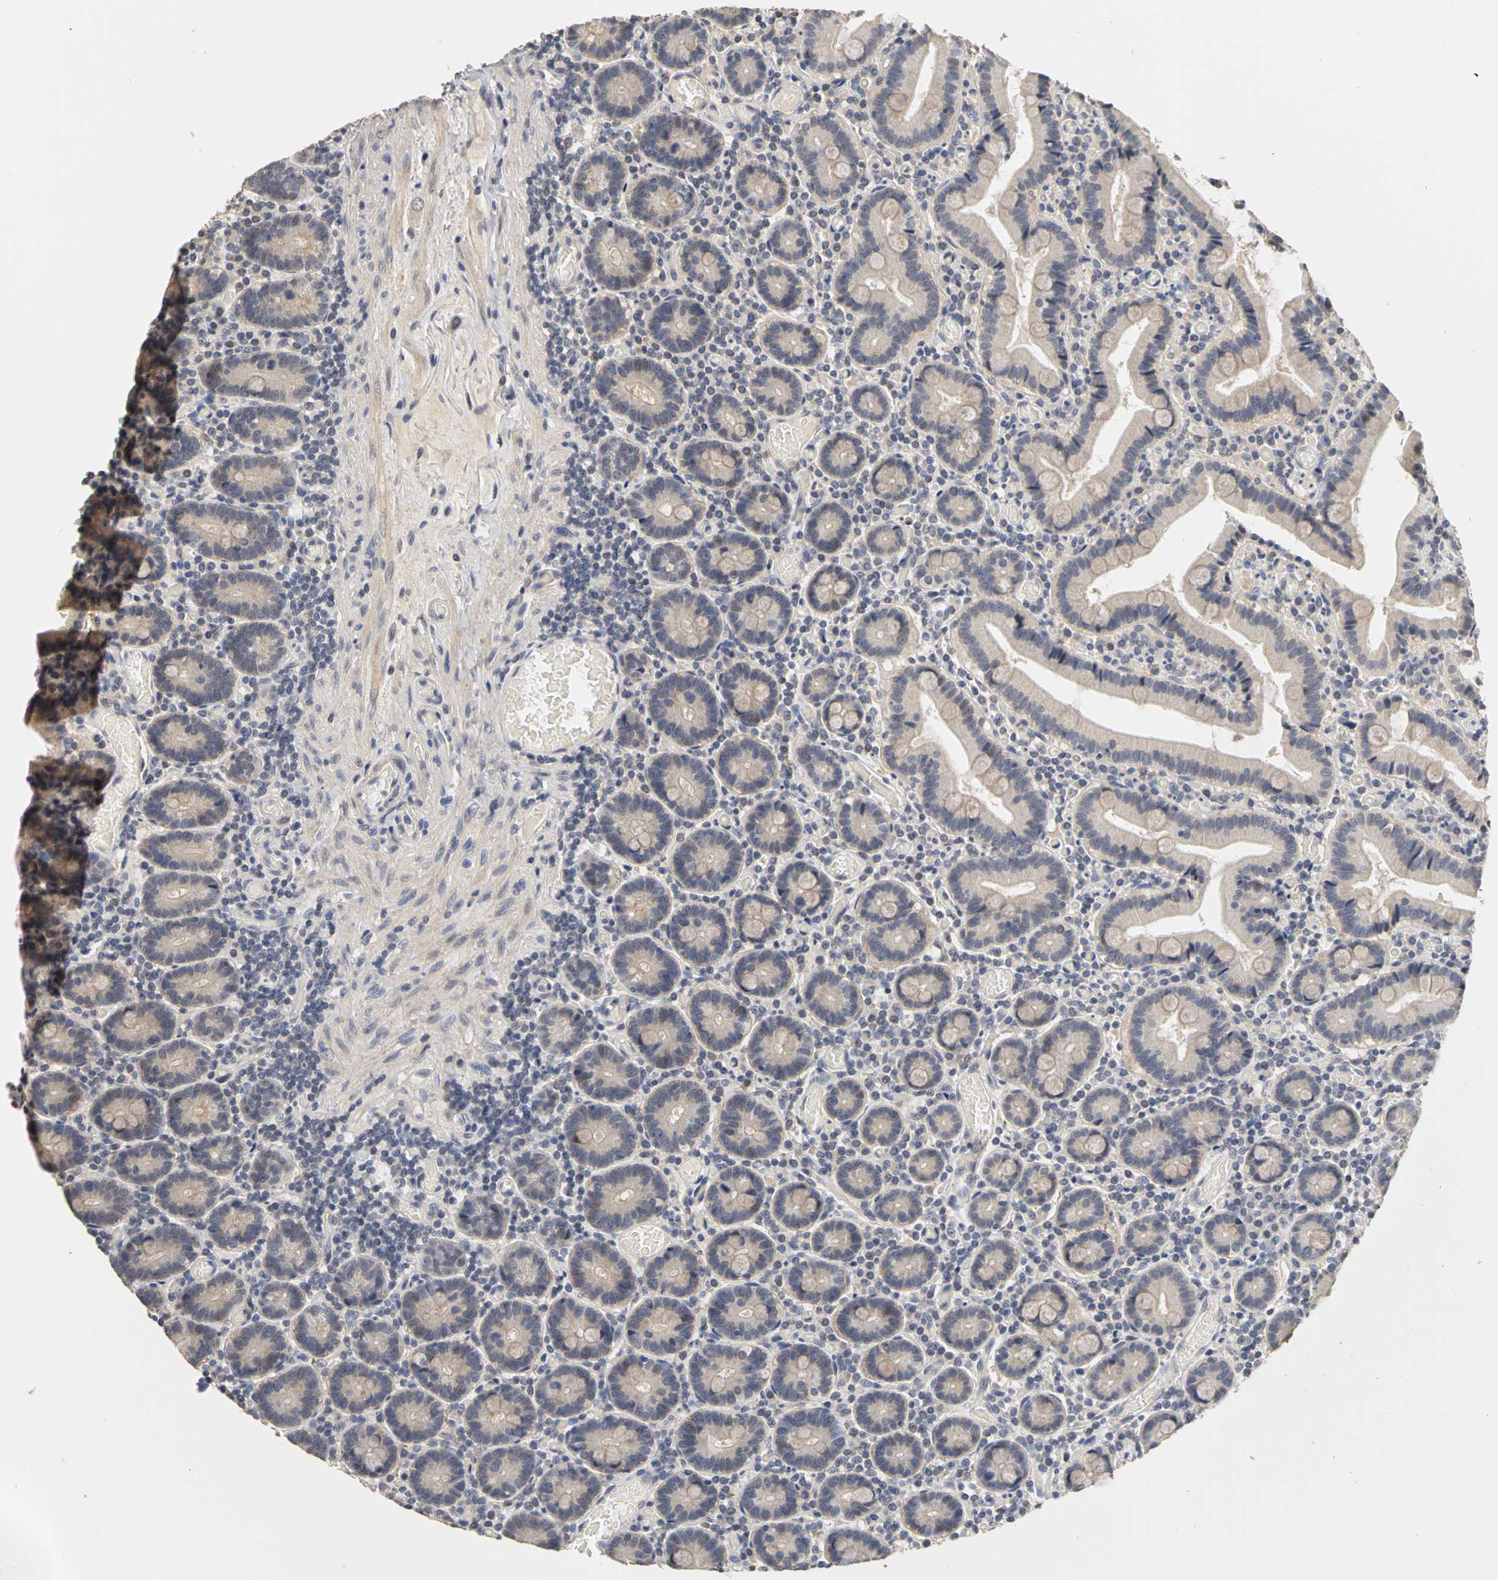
{"staining": {"intensity": "weak", "quantity": "25%-75%", "location": "cytoplasmic/membranous"}, "tissue": "duodenum", "cell_type": "Glandular cells", "image_type": "normal", "snomed": [{"axis": "morphology", "description": "Normal tissue, NOS"}, {"axis": "topography", "description": "Duodenum"}], "caption": "This image displays IHC staining of benign human duodenum, with low weak cytoplasmic/membranous expression in approximately 25%-75% of glandular cells.", "gene": "PGR", "patient": {"sex": "female", "age": 53}}